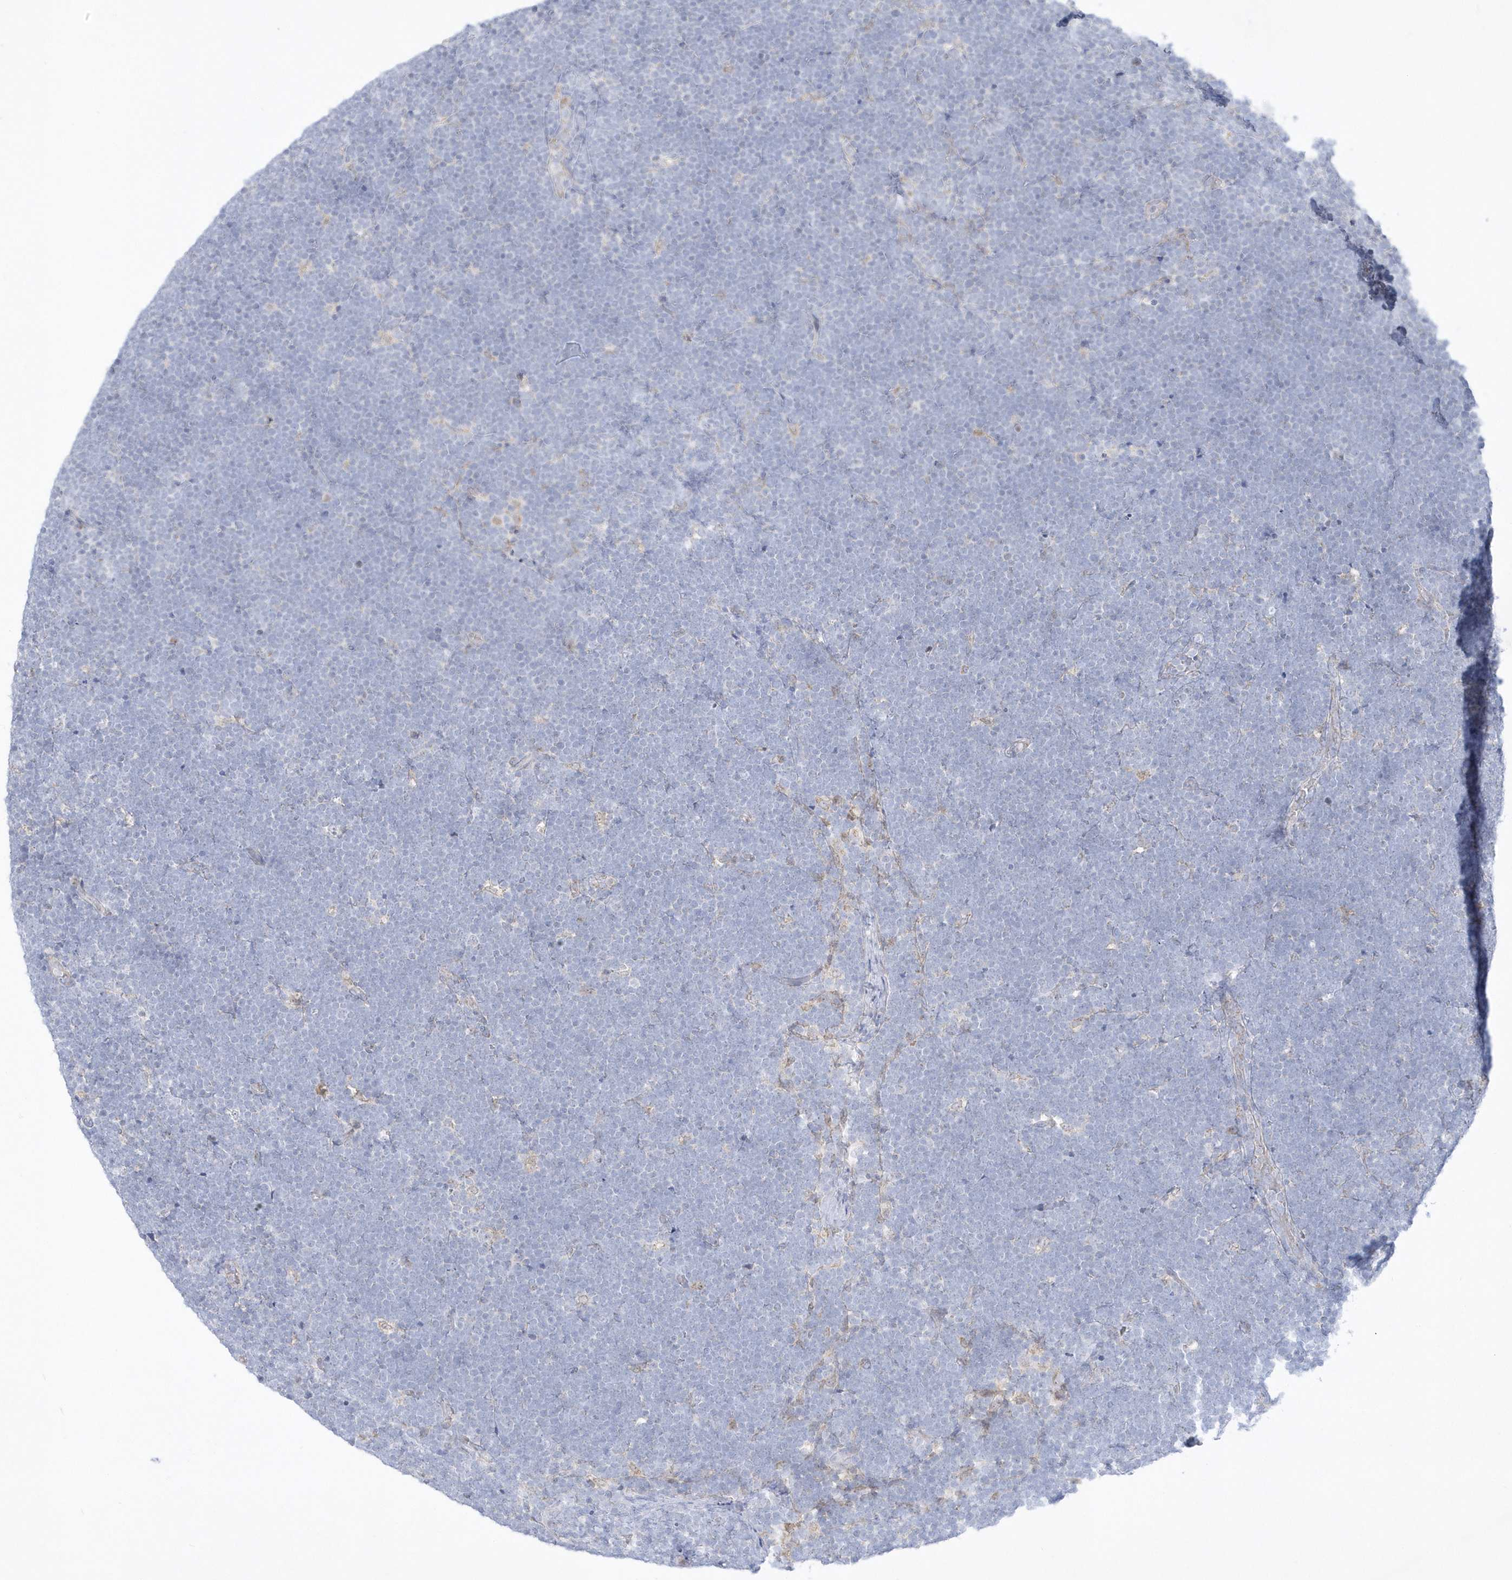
{"staining": {"intensity": "negative", "quantity": "none", "location": "none"}, "tissue": "lymphoma", "cell_type": "Tumor cells", "image_type": "cancer", "snomed": [{"axis": "morphology", "description": "Malignant lymphoma, non-Hodgkin's type, High grade"}, {"axis": "topography", "description": "Lymph node"}], "caption": "The immunohistochemistry micrograph has no significant expression in tumor cells of lymphoma tissue.", "gene": "PCBD1", "patient": {"sex": "male", "age": 13}}